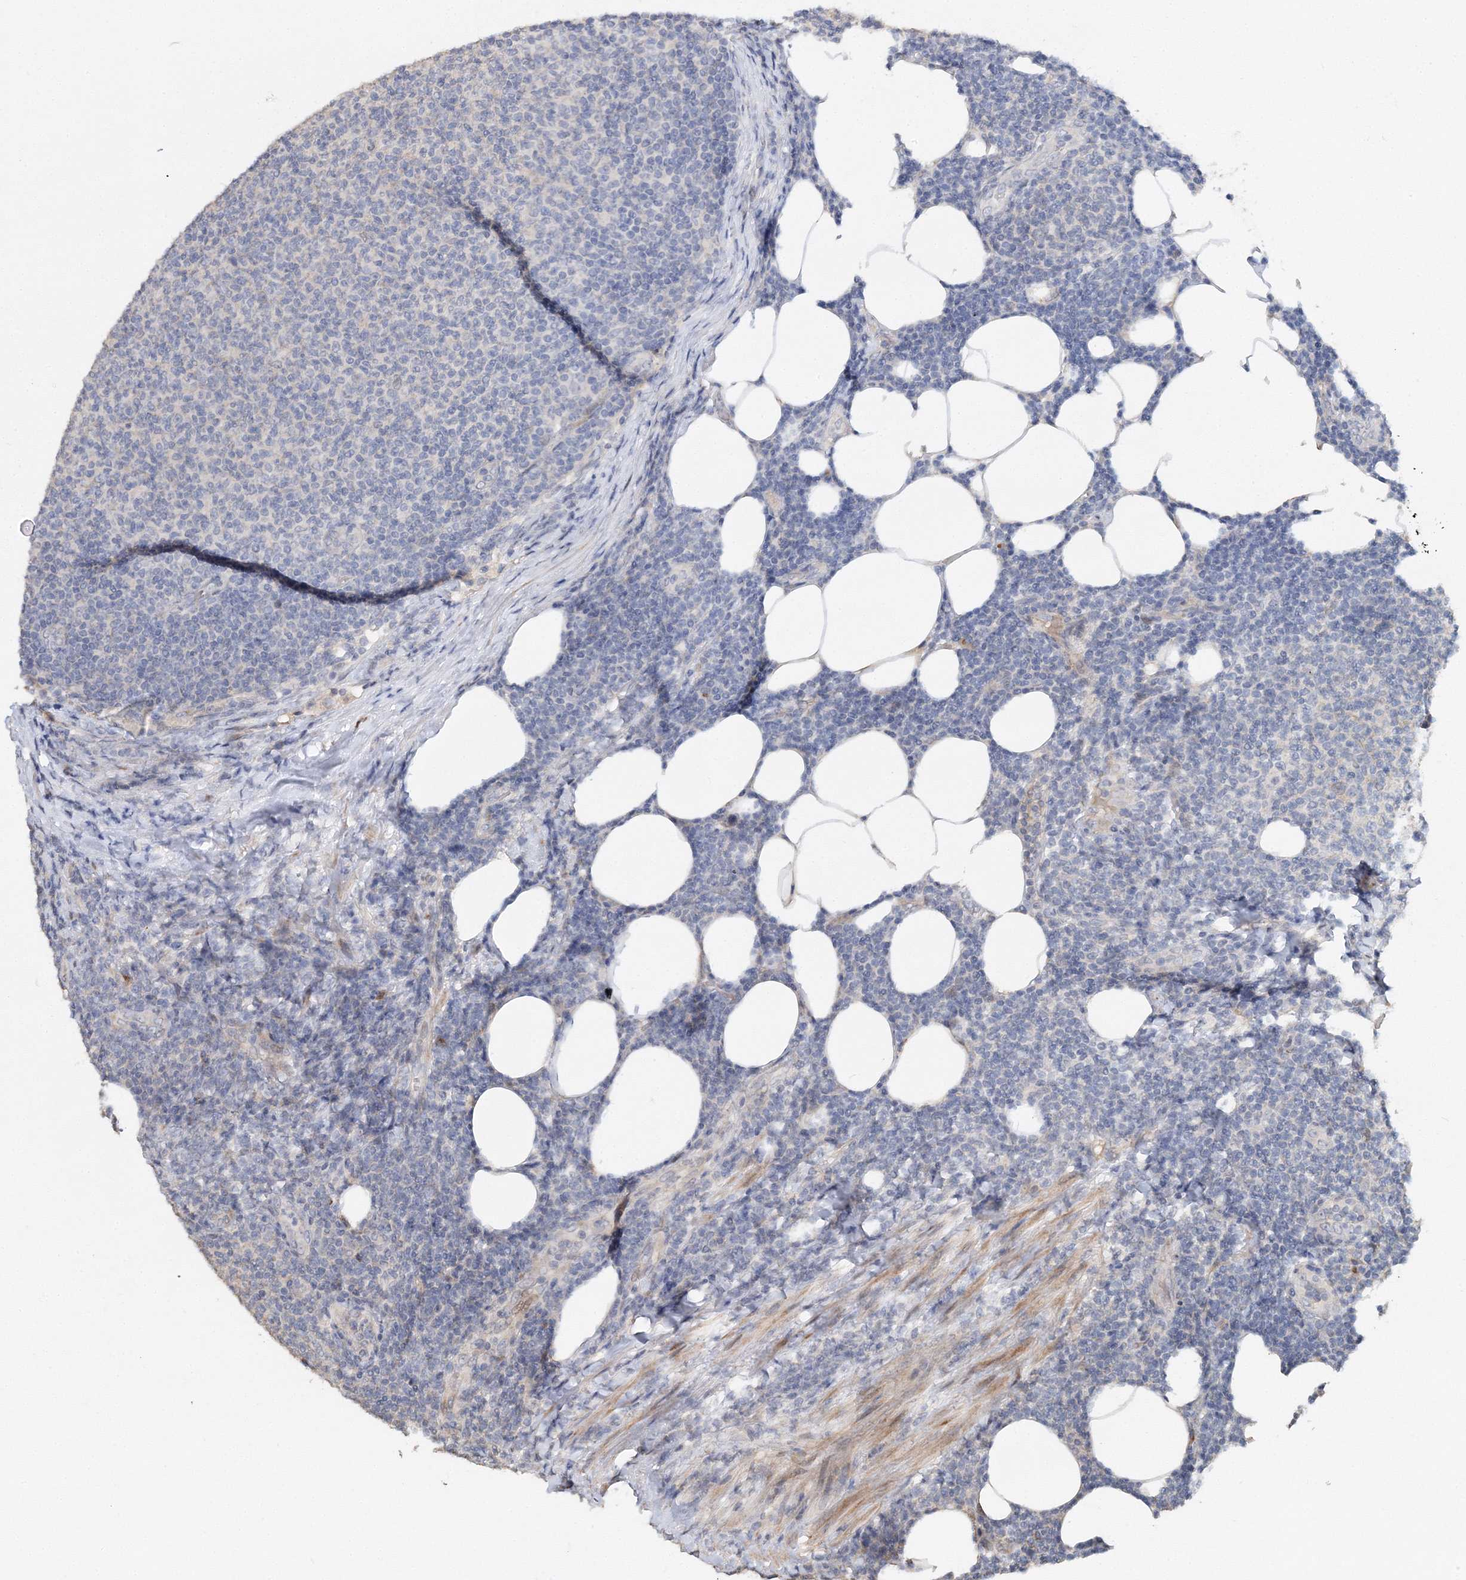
{"staining": {"intensity": "negative", "quantity": "none", "location": "none"}, "tissue": "lymphoma", "cell_type": "Tumor cells", "image_type": "cancer", "snomed": [{"axis": "morphology", "description": "Malignant lymphoma, non-Hodgkin's type, Low grade"}, {"axis": "topography", "description": "Lymph node"}], "caption": "The micrograph reveals no significant staining in tumor cells of lymphoma.", "gene": "GJB5", "patient": {"sex": "male", "age": 66}}